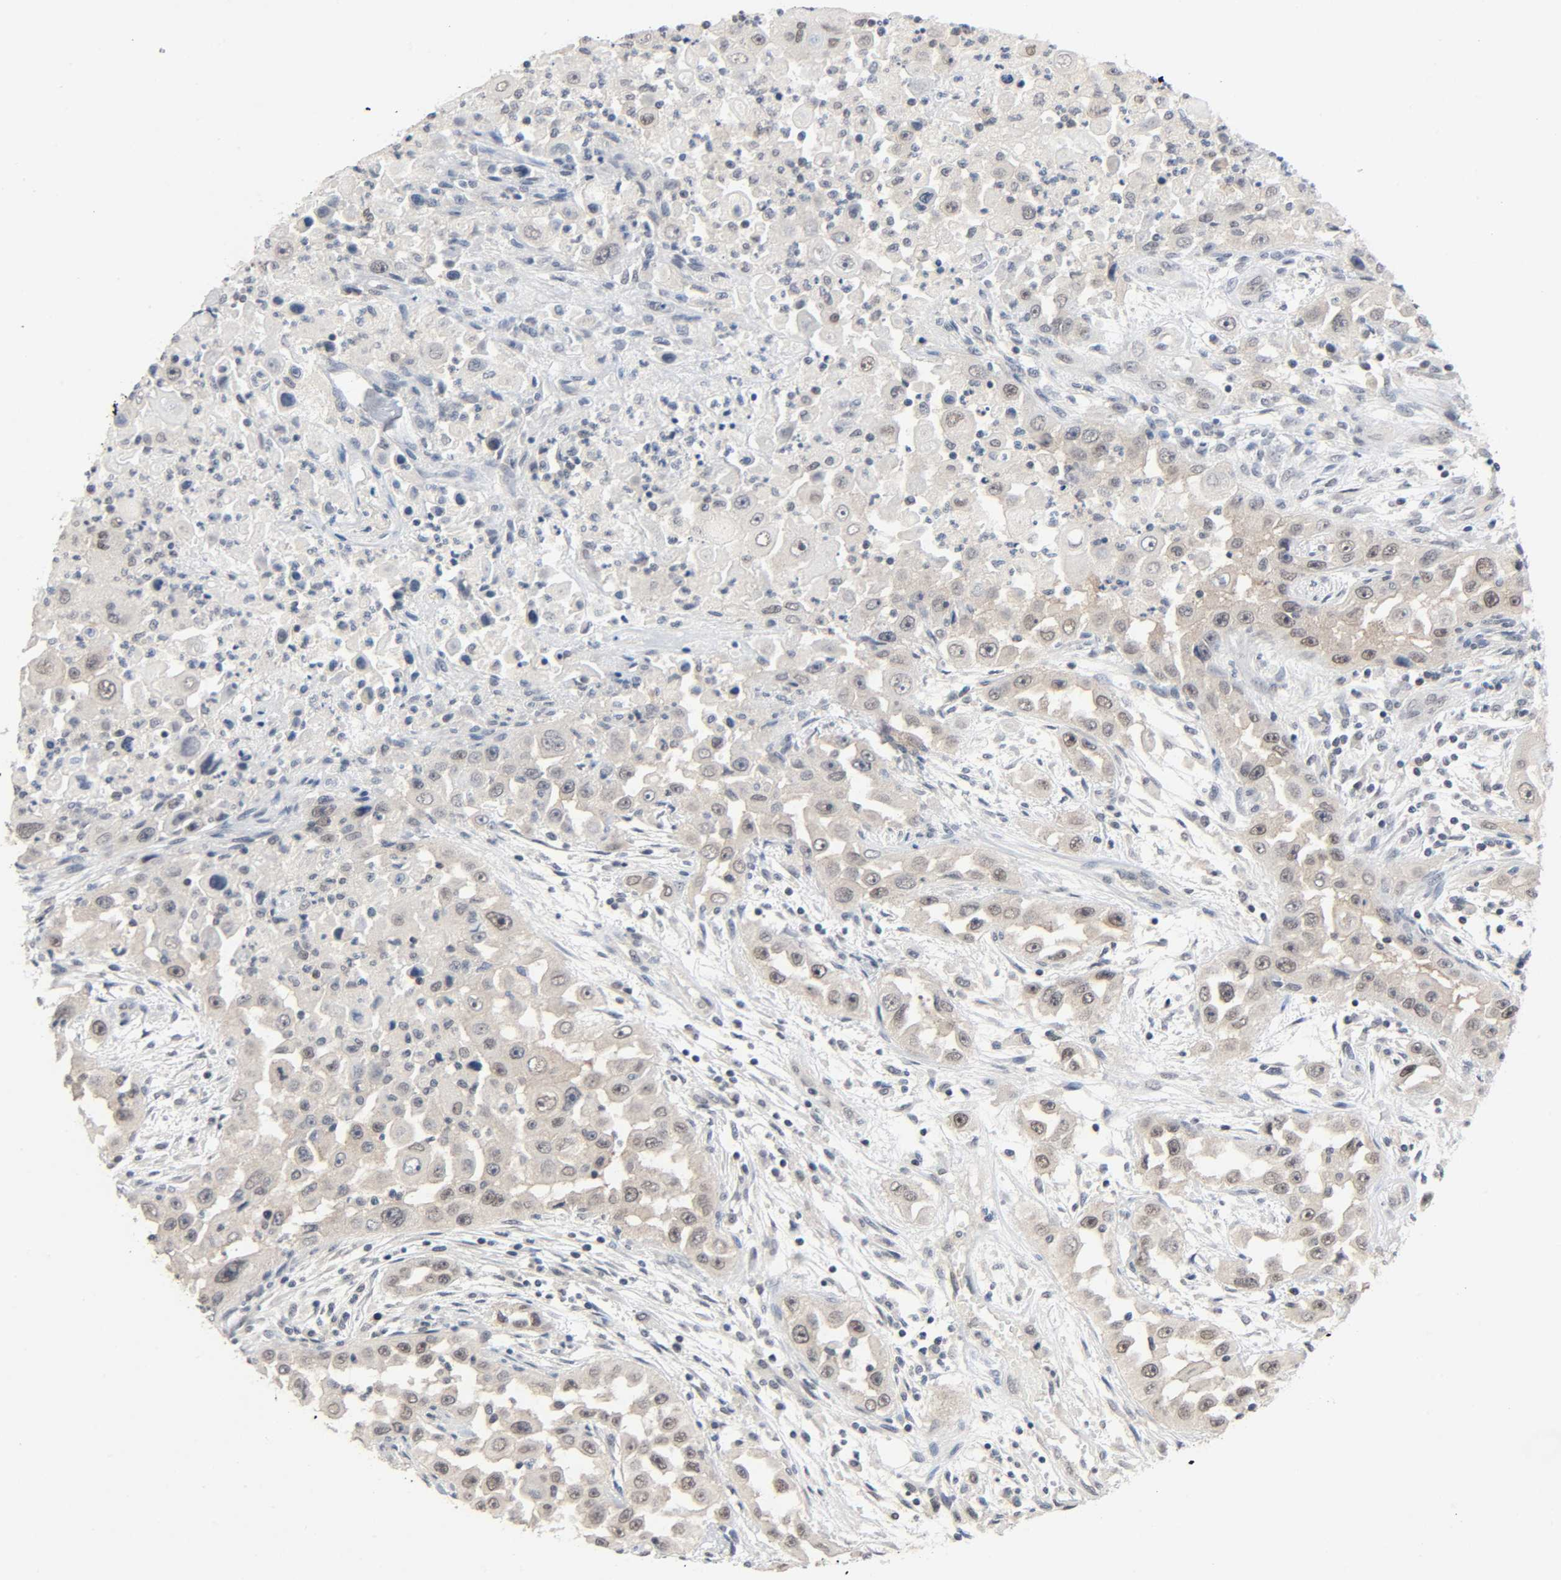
{"staining": {"intensity": "weak", "quantity": ">75%", "location": "cytoplasmic/membranous,nuclear"}, "tissue": "head and neck cancer", "cell_type": "Tumor cells", "image_type": "cancer", "snomed": [{"axis": "morphology", "description": "Carcinoma, NOS"}, {"axis": "topography", "description": "Head-Neck"}], "caption": "There is low levels of weak cytoplasmic/membranous and nuclear expression in tumor cells of head and neck carcinoma, as demonstrated by immunohistochemical staining (brown color).", "gene": "MAPKAPK5", "patient": {"sex": "male", "age": 87}}